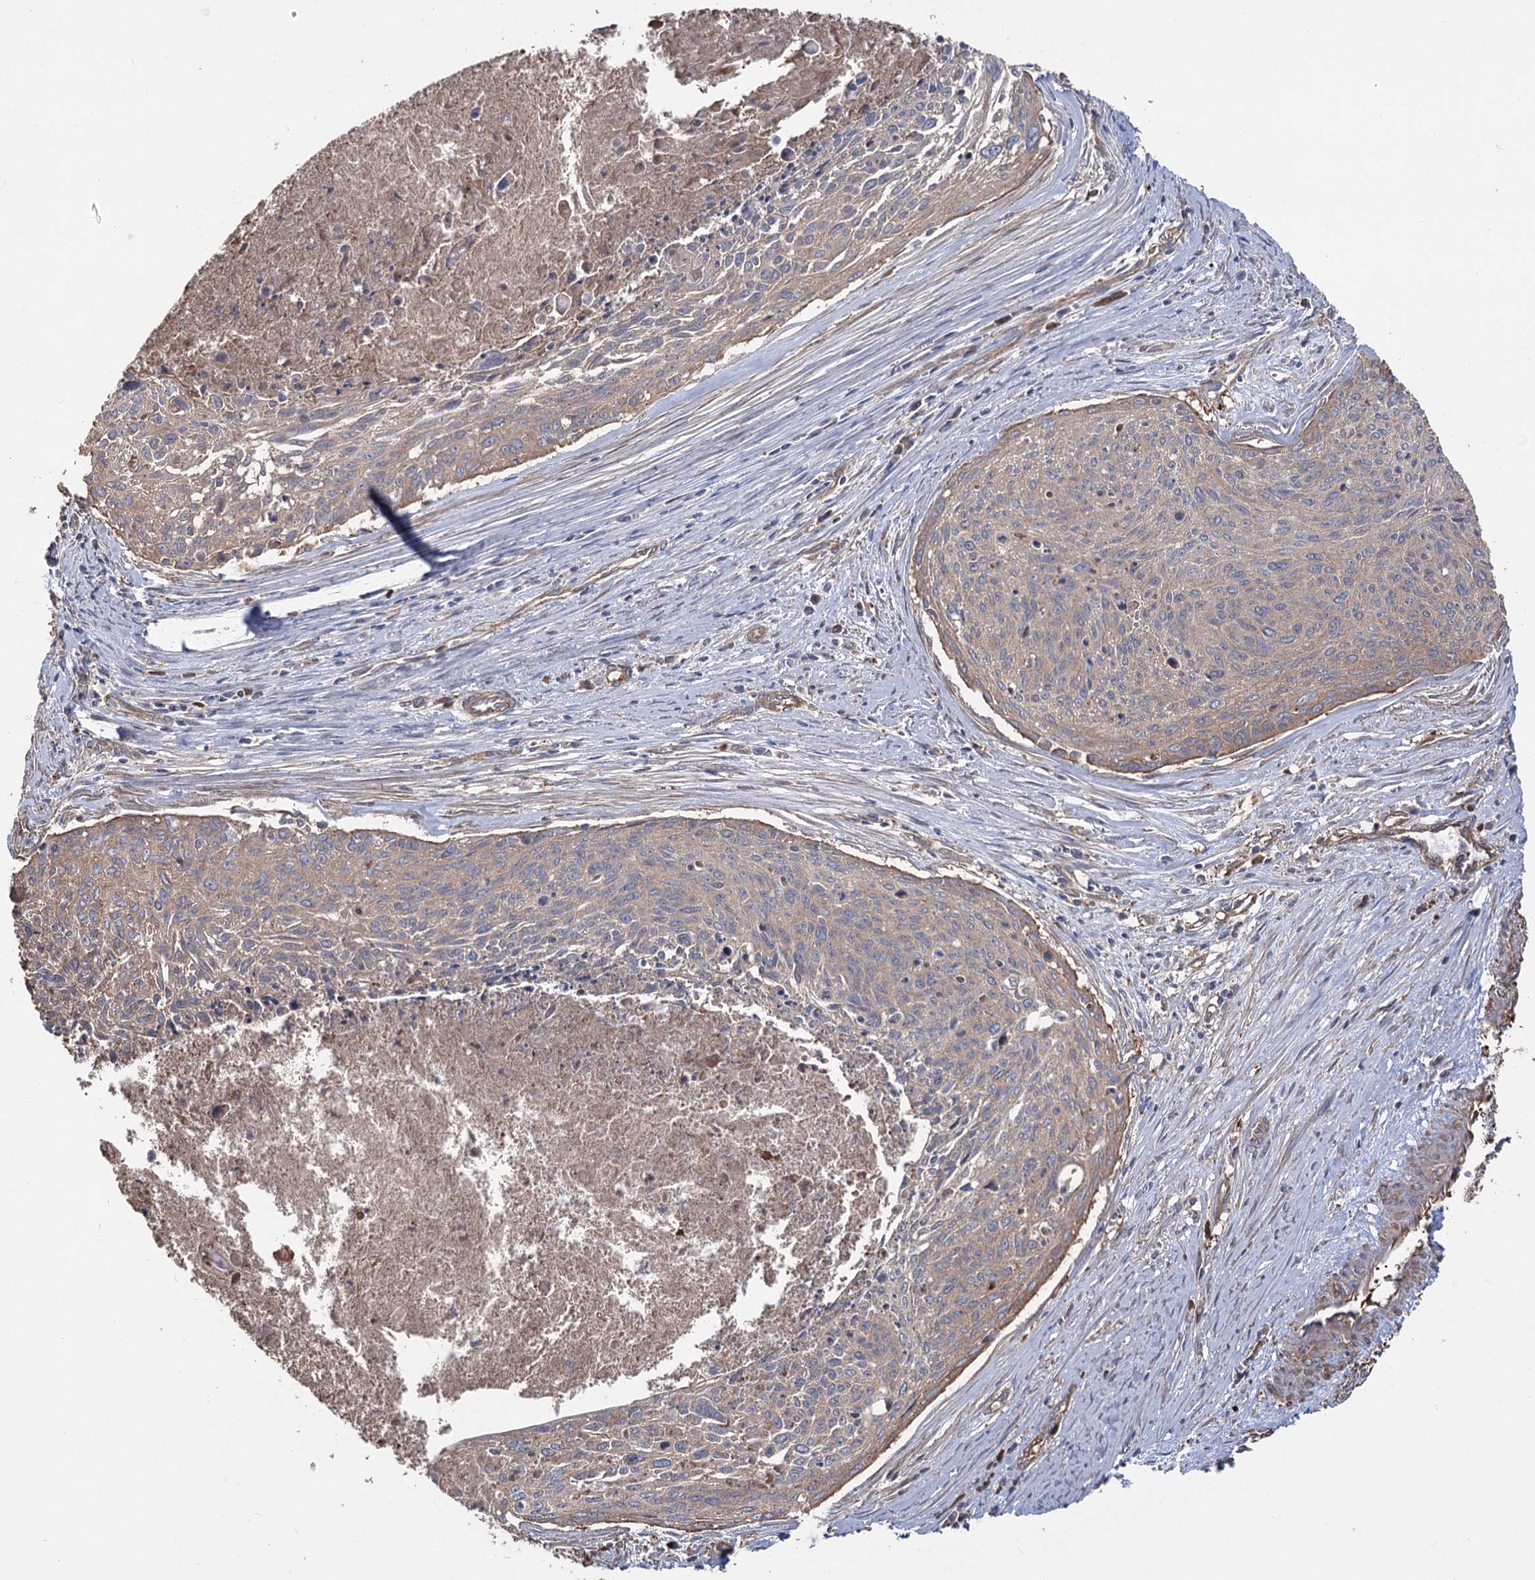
{"staining": {"intensity": "weak", "quantity": "25%-75%", "location": "cytoplasmic/membranous"}, "tissue": "cervical cancer", "cell_type": "Tumor cells", "image_type": "cancer", "snomed": [{"axis": "morphology", "description": "Squamous cell carcinoma, NOS"}, {"axis": "topography", "description": "Cervix"}], "caption": "DAB (3,3'-diaminobenzidine) immunohistochemical staining of human cervical squamous cell carcinoma exhibits weak cytoplasmic/membranous protein positivity in approximately 25%-75% of tumor cells.", "gene": "LARS2", "patient": {"sex": "female", "age": 55}}